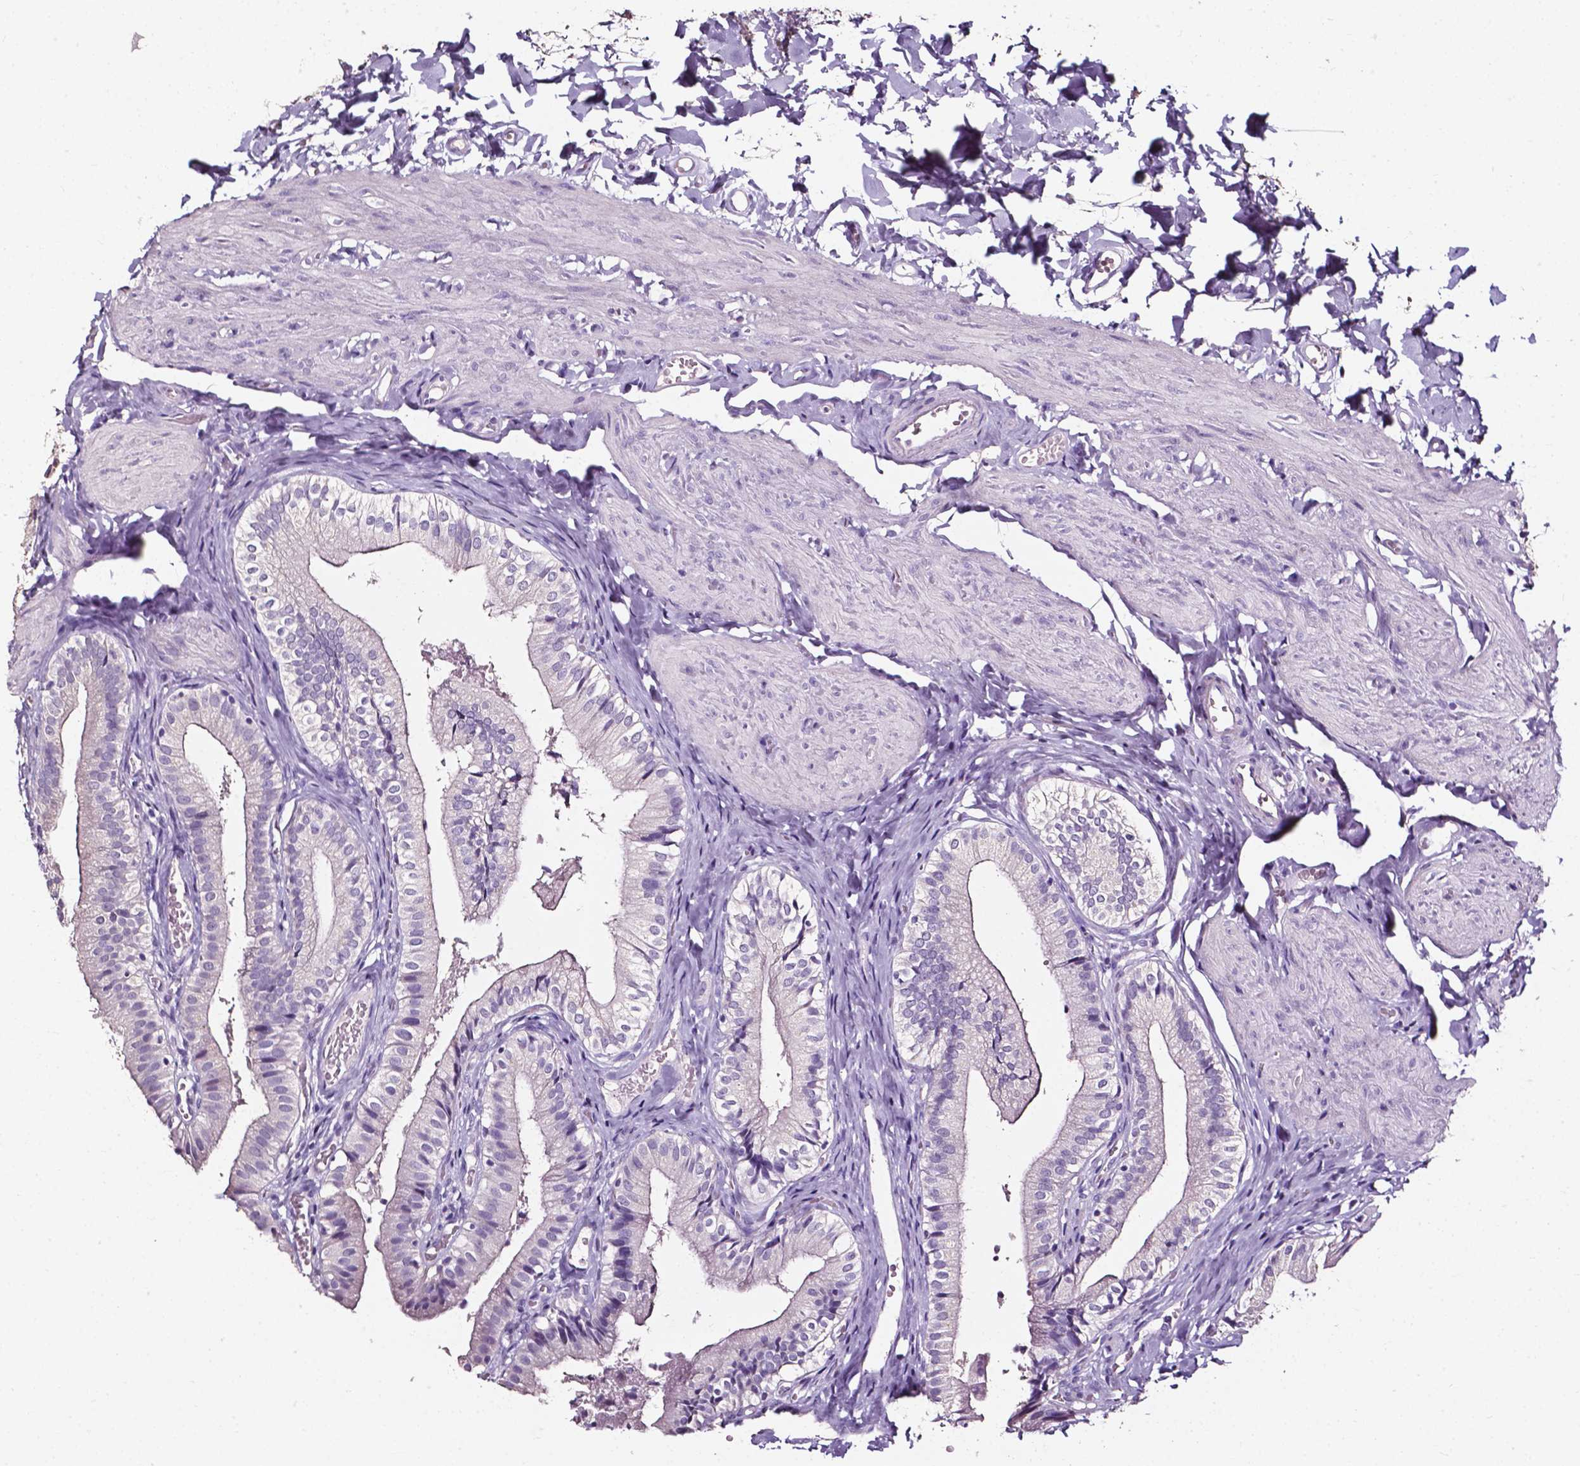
{"staining": {"intensity": "negative", "quantity": "none", "location": "none"}, "tissue": "gallbladder", "cell_type": "Glandular cells", "image_type": "normal", "snomed": [{"axis": "morphology", "description": "Normal tissue, NOS"}, {"axis": "topography", "description": "Gallbladder"}], "caption": "This is an immunohistochemistry (IHC) histopathology image of normal human gallbladder. There is no positivity in glandular cells.", "gene": "DEFA5", "patient": {"sex": "female", "age": 47}}